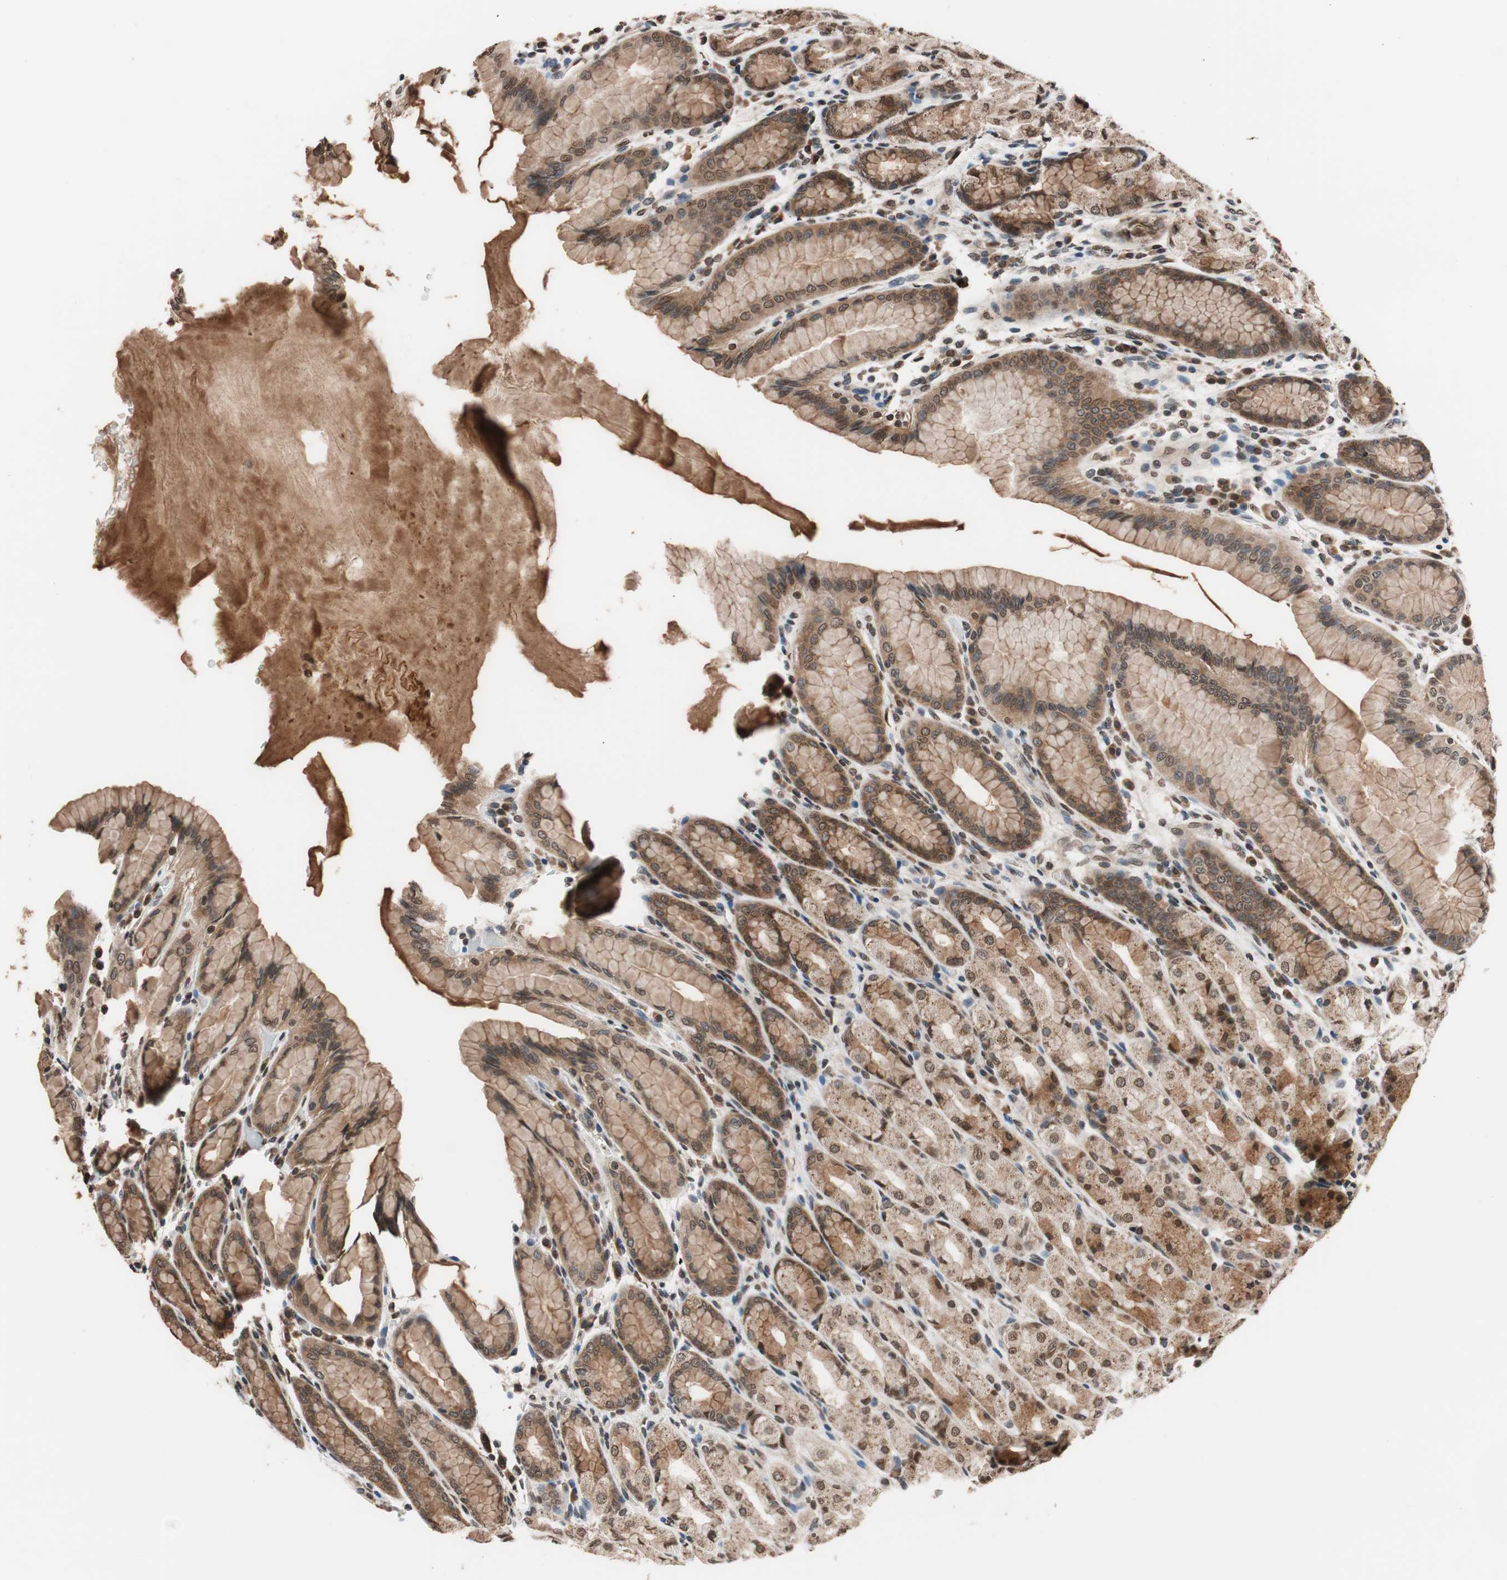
{"staining": {"intensity": "moderate", "quantity": ">75%", "location": "cytoplasmic/membranous,nuclear"}, "tissue": "stomach", "cell_type": "Glandular cells", "image_type": "normal", "snomed": [{"axis": "morphology", "description": "Normal tissue, NOS"}, {"axis": "topography", "description": "Stomach, upper"}], "caption": "This is a micrograph of immunohistochemistry (IHC) staining of benign stomach, which shows moderate expression in the cytoplasmic/membranous,nuclear of glandular cells.", "gene": "RFC1", "patient": {"sex": "male", "age": 68}}